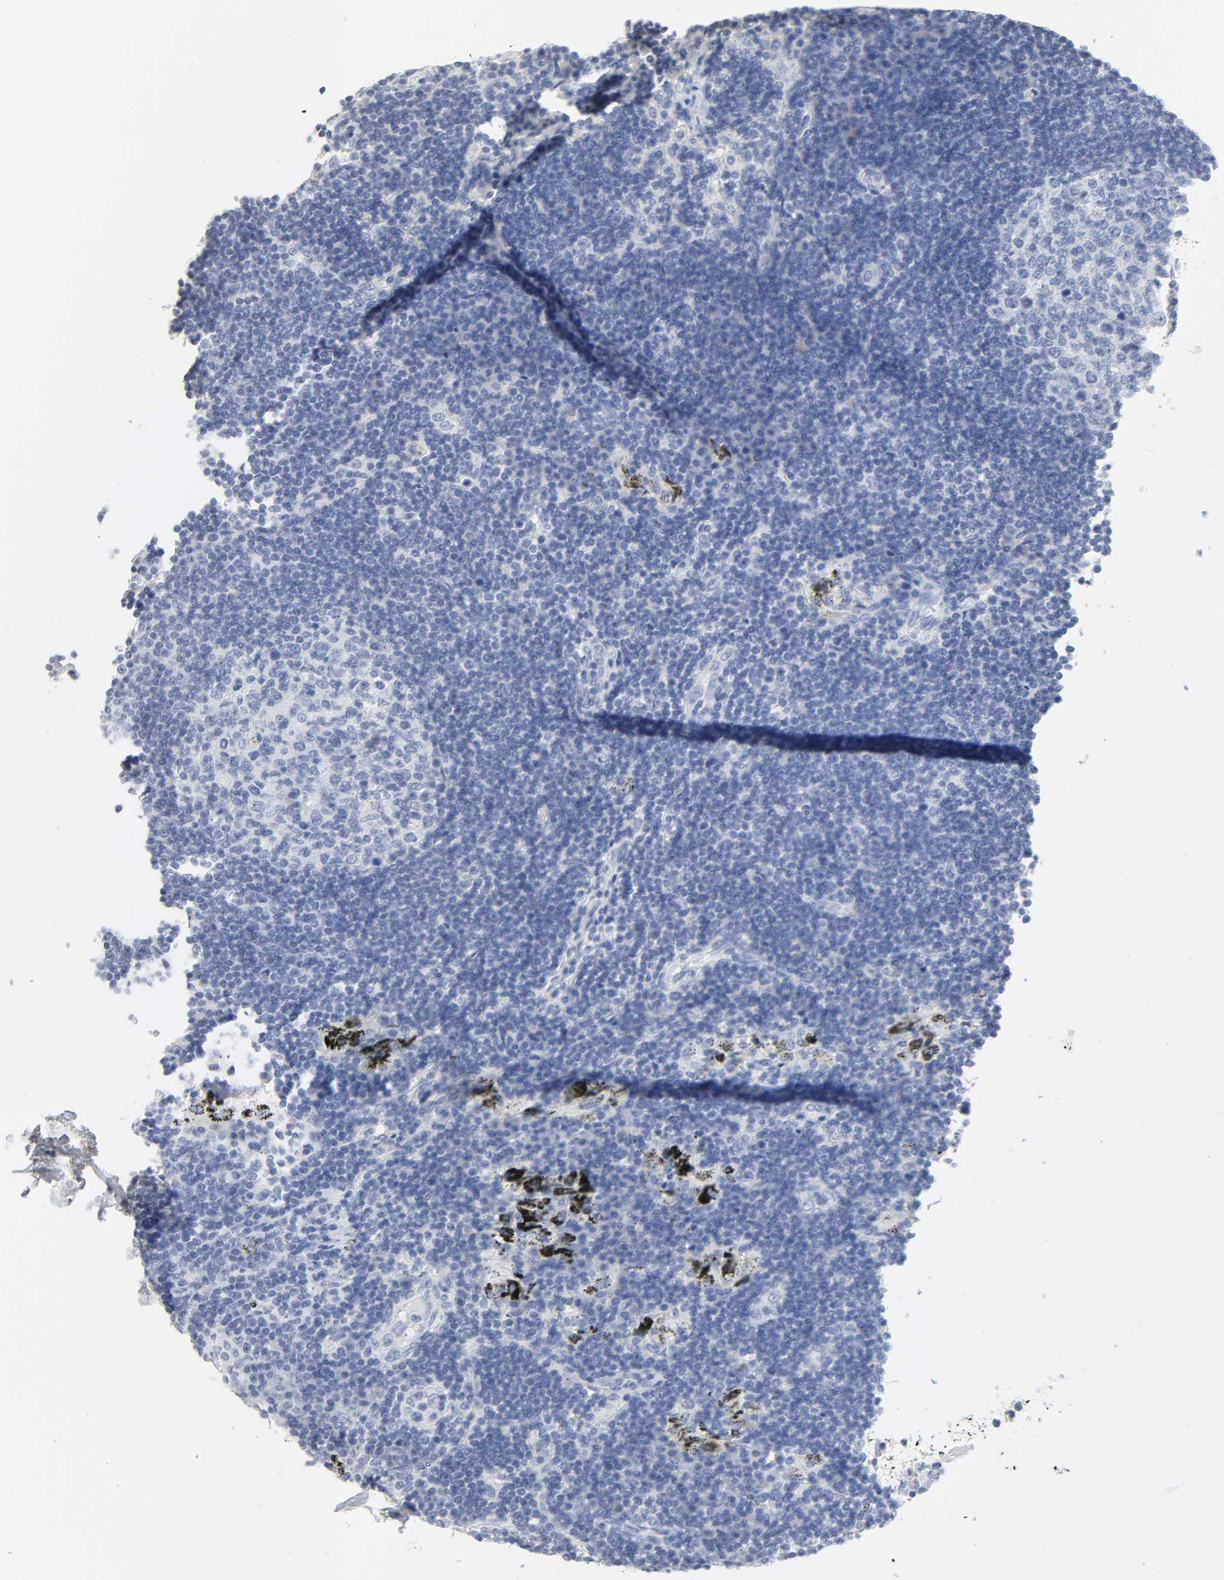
{"staining": {"intensity": "negative", "quantity": "none", "location": "none"}, "tissue": "lymph node", "cell_type": "Germinal center cells", "image_type": "normal", "snomed": [{"axis": "morphology", "description": "Normal tissue, NOS"}, {"axis": "morphology", "description": "Squamous cell carcinoma, metastatic, NOS"}, {"axis": "topography", "description": "Lymph node"}], "caption": "An immunohistochemistry (IHC) photomicrograph of benign lymph node is shown. There is no staining in germinal center cells of lymph node. The staining is performed using DAB brown chromogen with nuclei counter-stained in using hematoxylin.", "gene": "ACP3", "patient": {"sex": "female", "age": 53}}